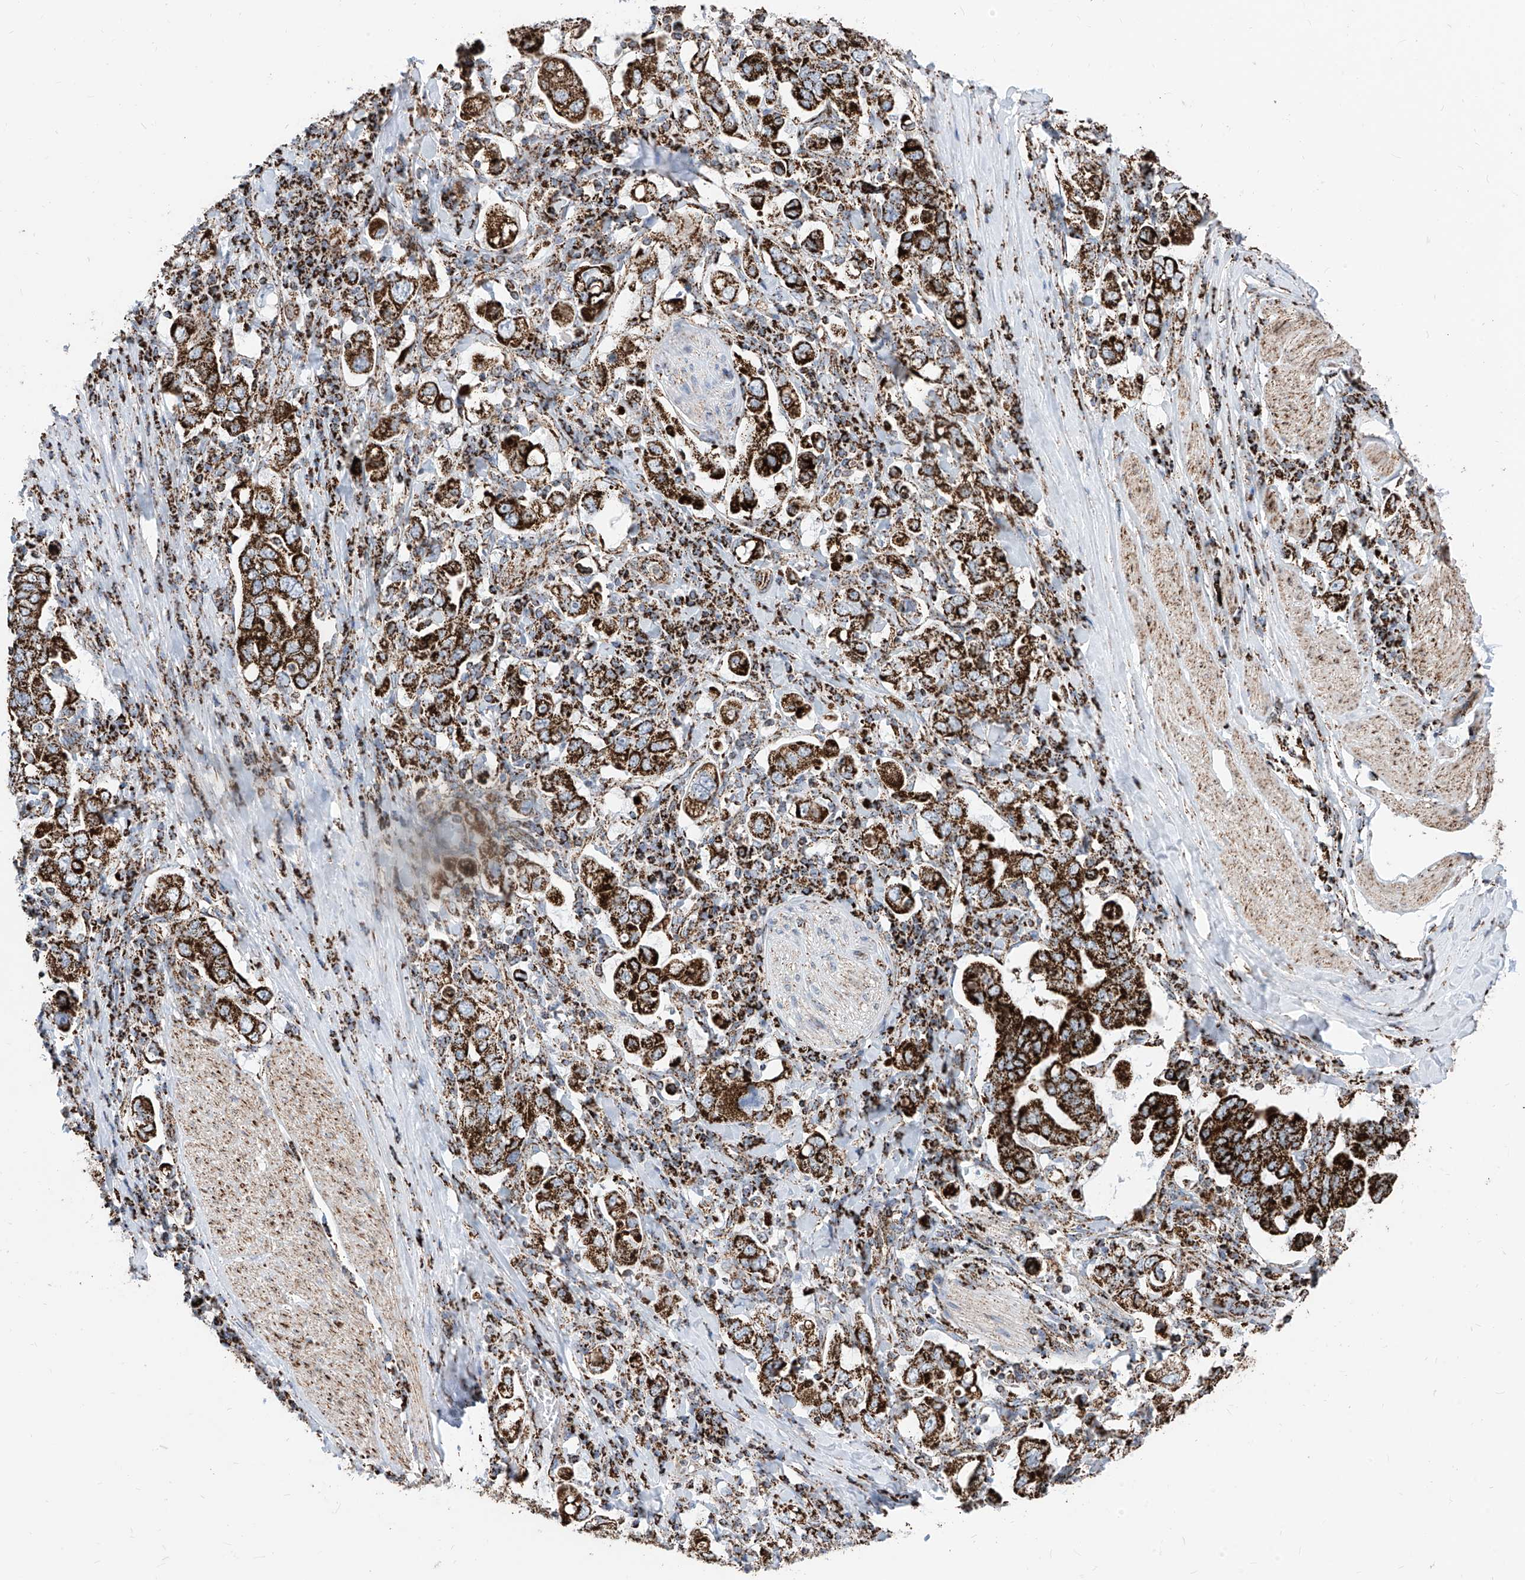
{"staining": {"intensity": "strong", "quantity": ">75%", "location": "cytoplasmic/membranous"}, "tissue": "stomach cancer", "cell_type": "Tumor cells", "image_type": "cancer", "snomed": [{"axis": "morphology", "description": "Adenocarcinoma, NOS"}, {"axis": "topography", "description": "Stomach, upper"}], "caption": "Strong cytoplasmic/membranous protein staining is appreciated in about >75% of tumor cells in stomach adenocarcinoma.", "gene": "COX5B", "patient": {"sex": "male", "age": 62}}